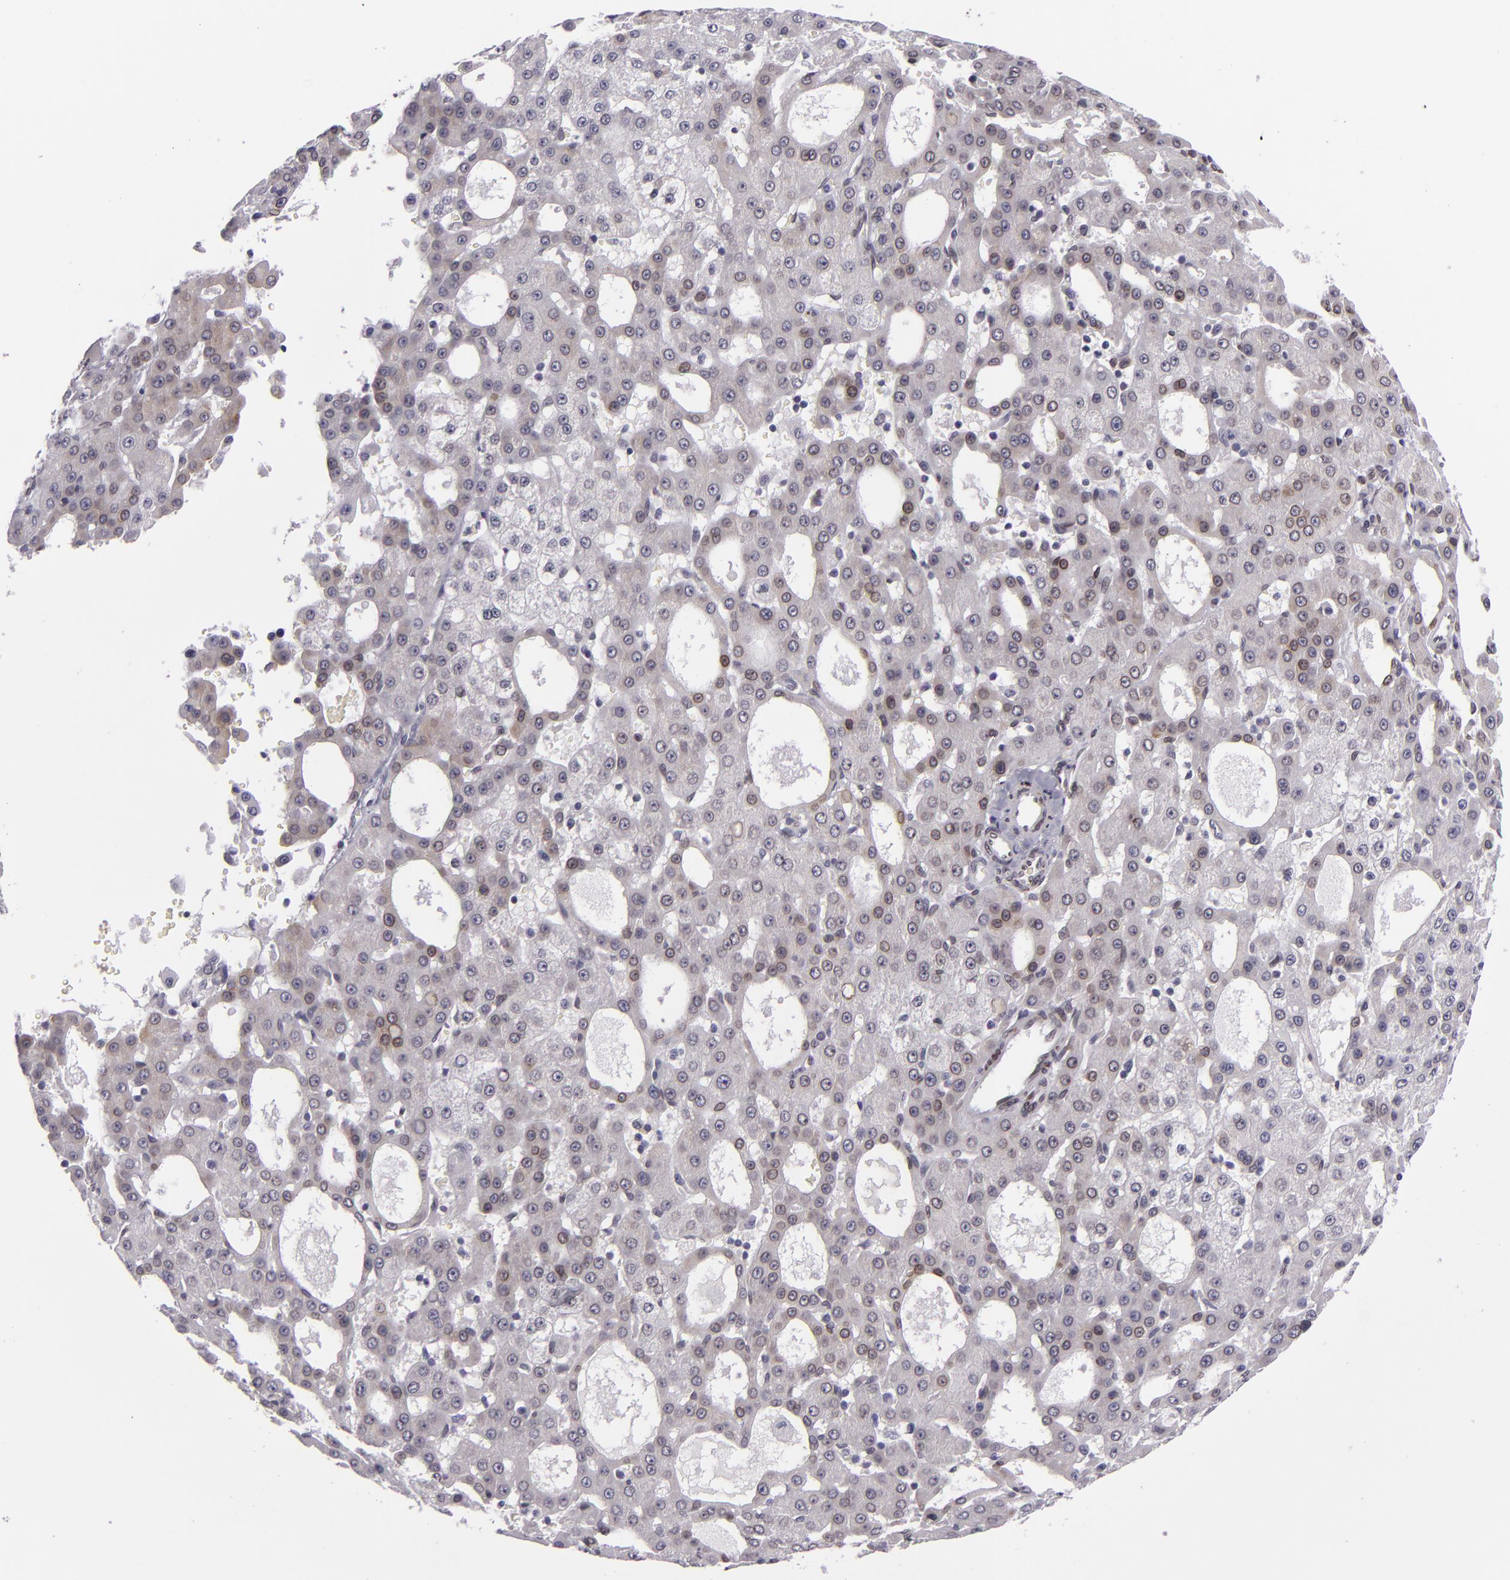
{"staining": {"intensity": "moderate", "quantity": "25%-75%", "location": "nuclear"}, "tissue": "liver cancer", "cell_type": "Tumor cells", "image_type": "cancer", "snomed": [{"axis": "morphology", "description": "Carcinoma, Hepatocellular, NOS"}, {"axis": "topography", "description": "Liver"}], "caption": "Liver cancer was stained to show a protein in brown. There is medium levels of moderate nuclear positivity in approximately 25%-75% of tumor cells.", "gene": "EMD", "patient": {"sex": "male", "age": 47}}